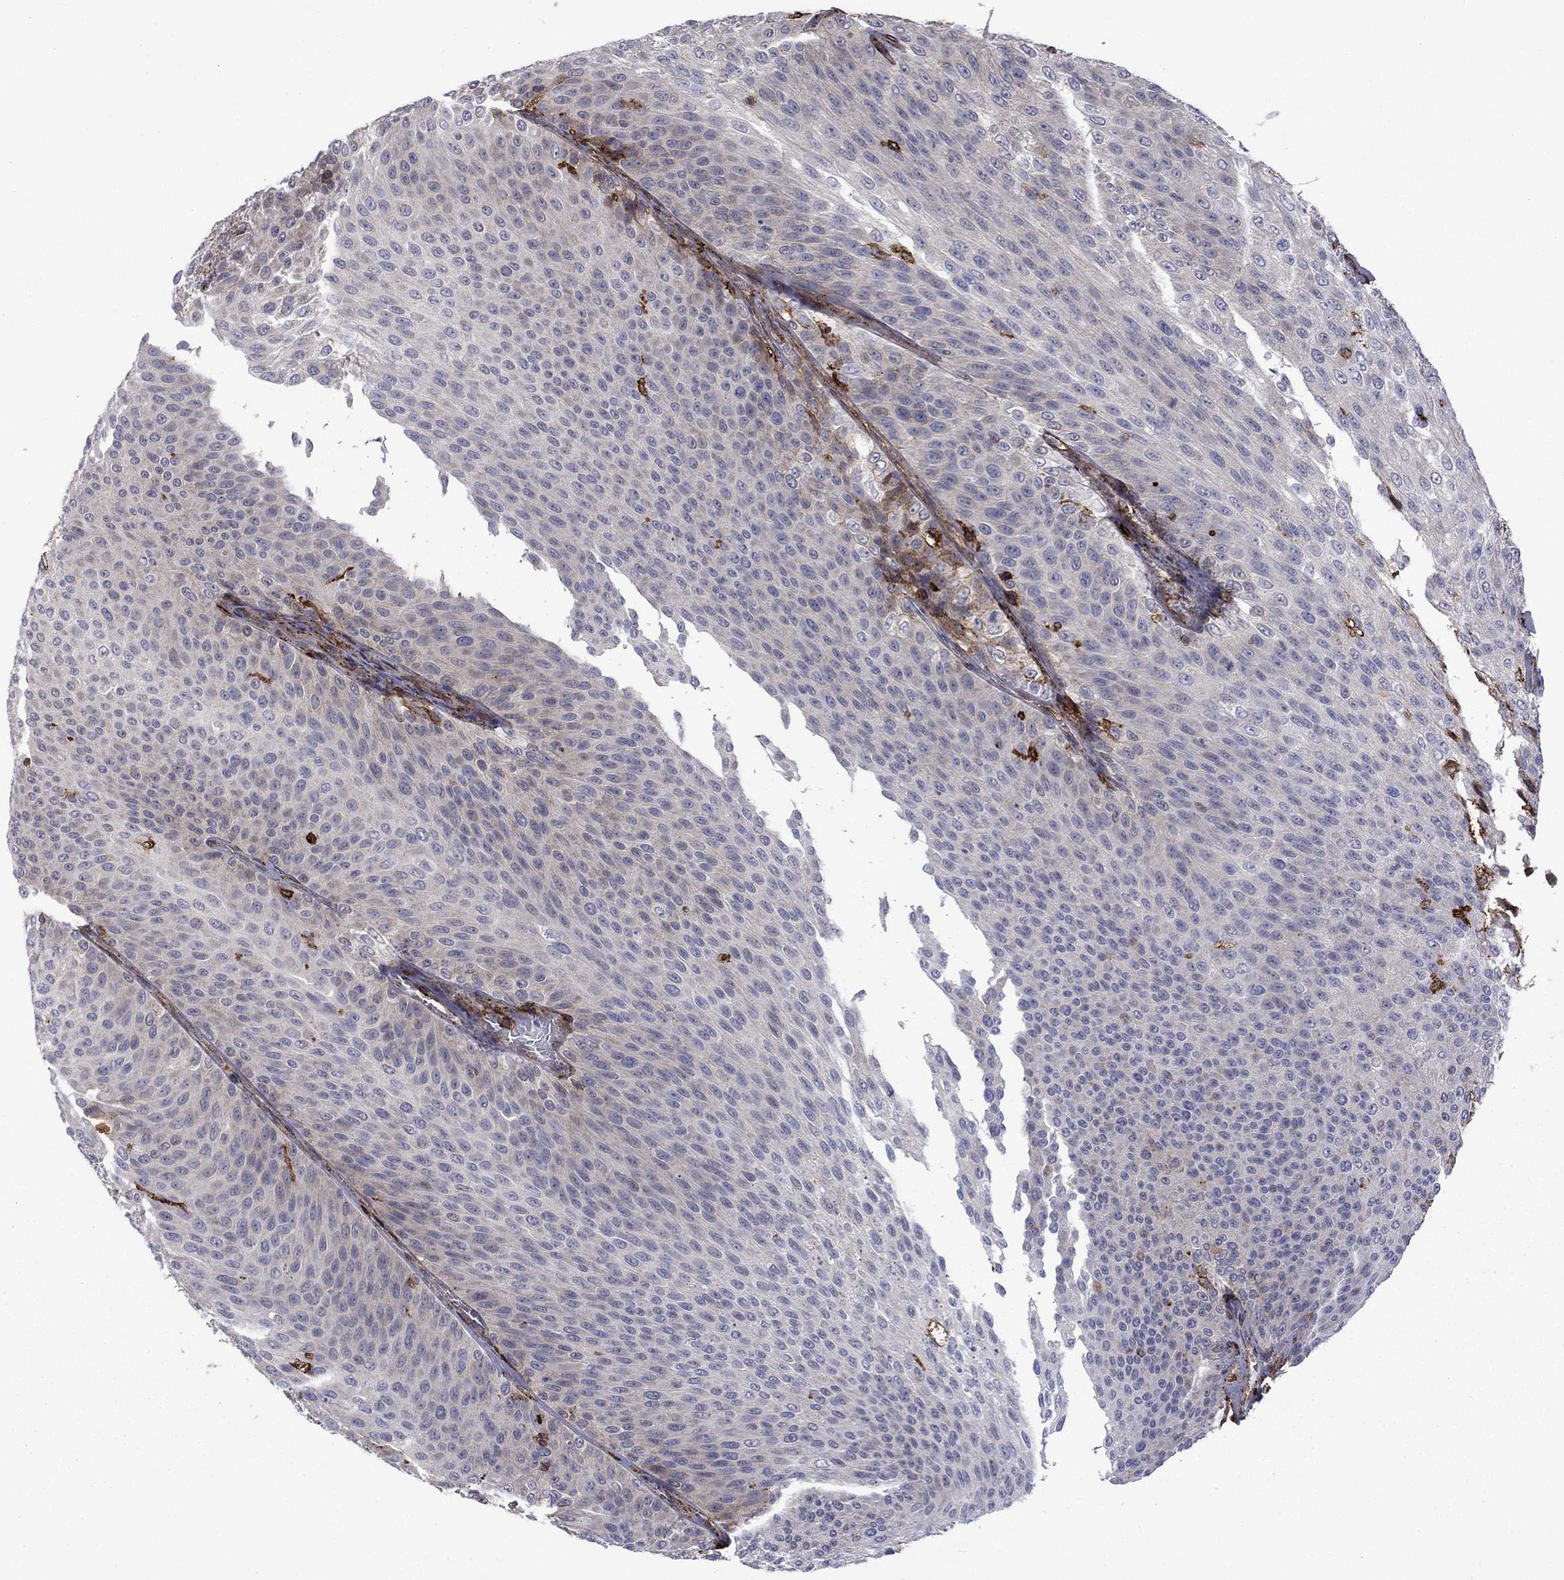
{"staining": {"intensity": "negative", "quantity": "none", "location": "none"}, "tissue": "urothelial cancer", "cell_type": "Tumor cells", "image_type": "cancer", "snomed": [{"axis": "morphology", "description": "Urothelial carcinoma, Low grade"}, {"axis": "topography", "description": "Ureter, NOS"}, {"axis": "topography", "description": "Urinary bladder"}], "caption": "DAB immunohistochemical staining of urothelial carcinoma (low-grade) reveals no significant positivity in tumor cells. The staining was performed using DAB to visualize the protein expression in brown, while the nuclei were stained in blue with hematoxylin (Magnification: 20x).", "gene": "PLAU", "patient": {"sex": "male", "age": 78}}